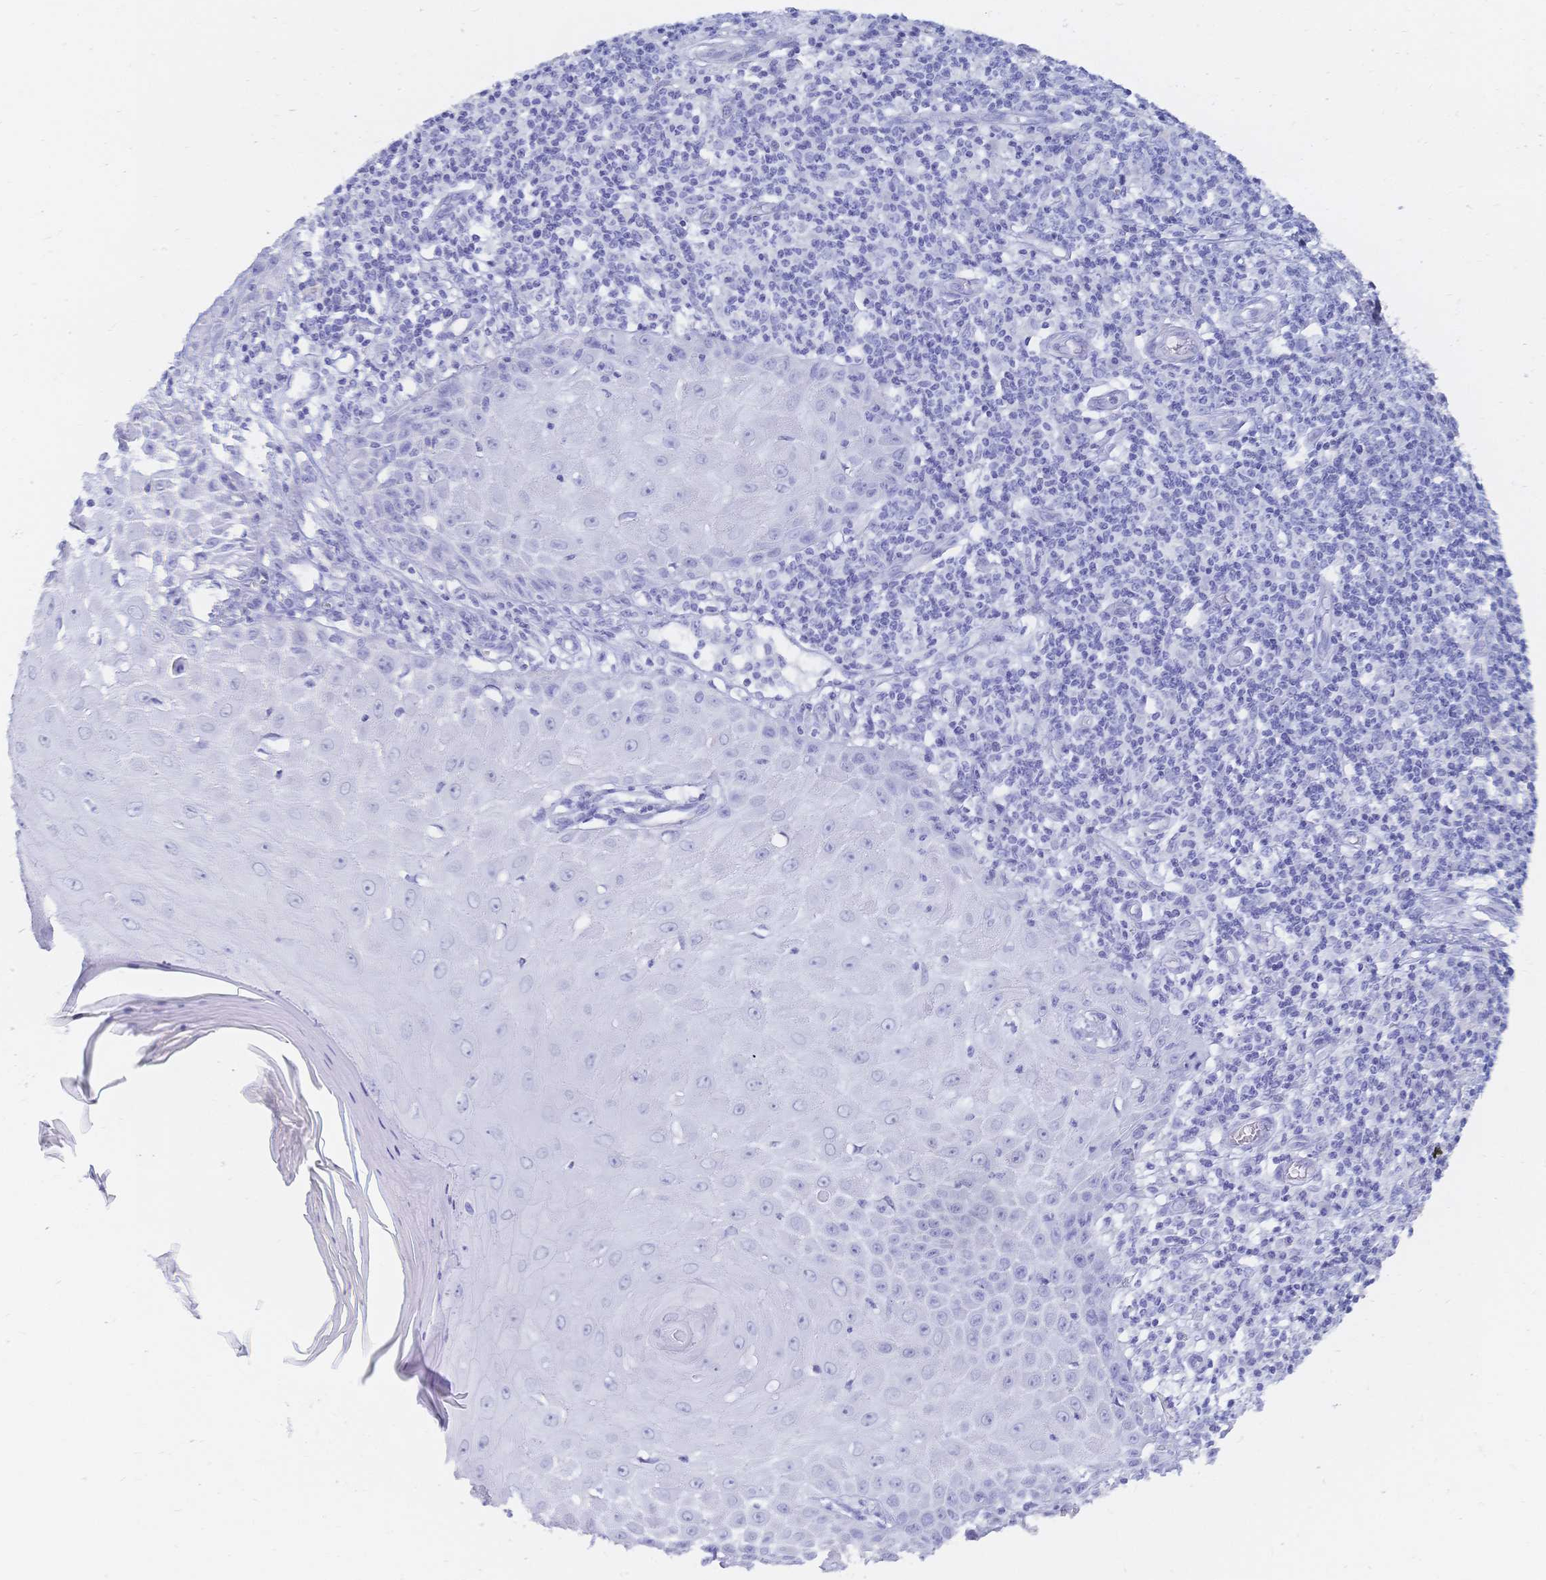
{"staining": {"intensity": "negative", "quantity": "none", "location": "none"}, "tissue": "skin cancer", "cell_type": "Tumor cells", "image_type": "cancer", "snomed": [{"axis": "morphology", "description": "Squamous cell carcinoma, NOS"}, {"axis": "topography", "description": "Skin"}], "caption": "An image of skin cancer (squamous cell carcinoma) stained for a protein demonstrates no brown staining in tumor cells. Brightfield microscopy of immunohistochemistry stained with DAB (brown) and hematoxylin (blue), captured at high magnification.", "gene": "MEP1B", "patient": {"sex": "female", "age": 73}}